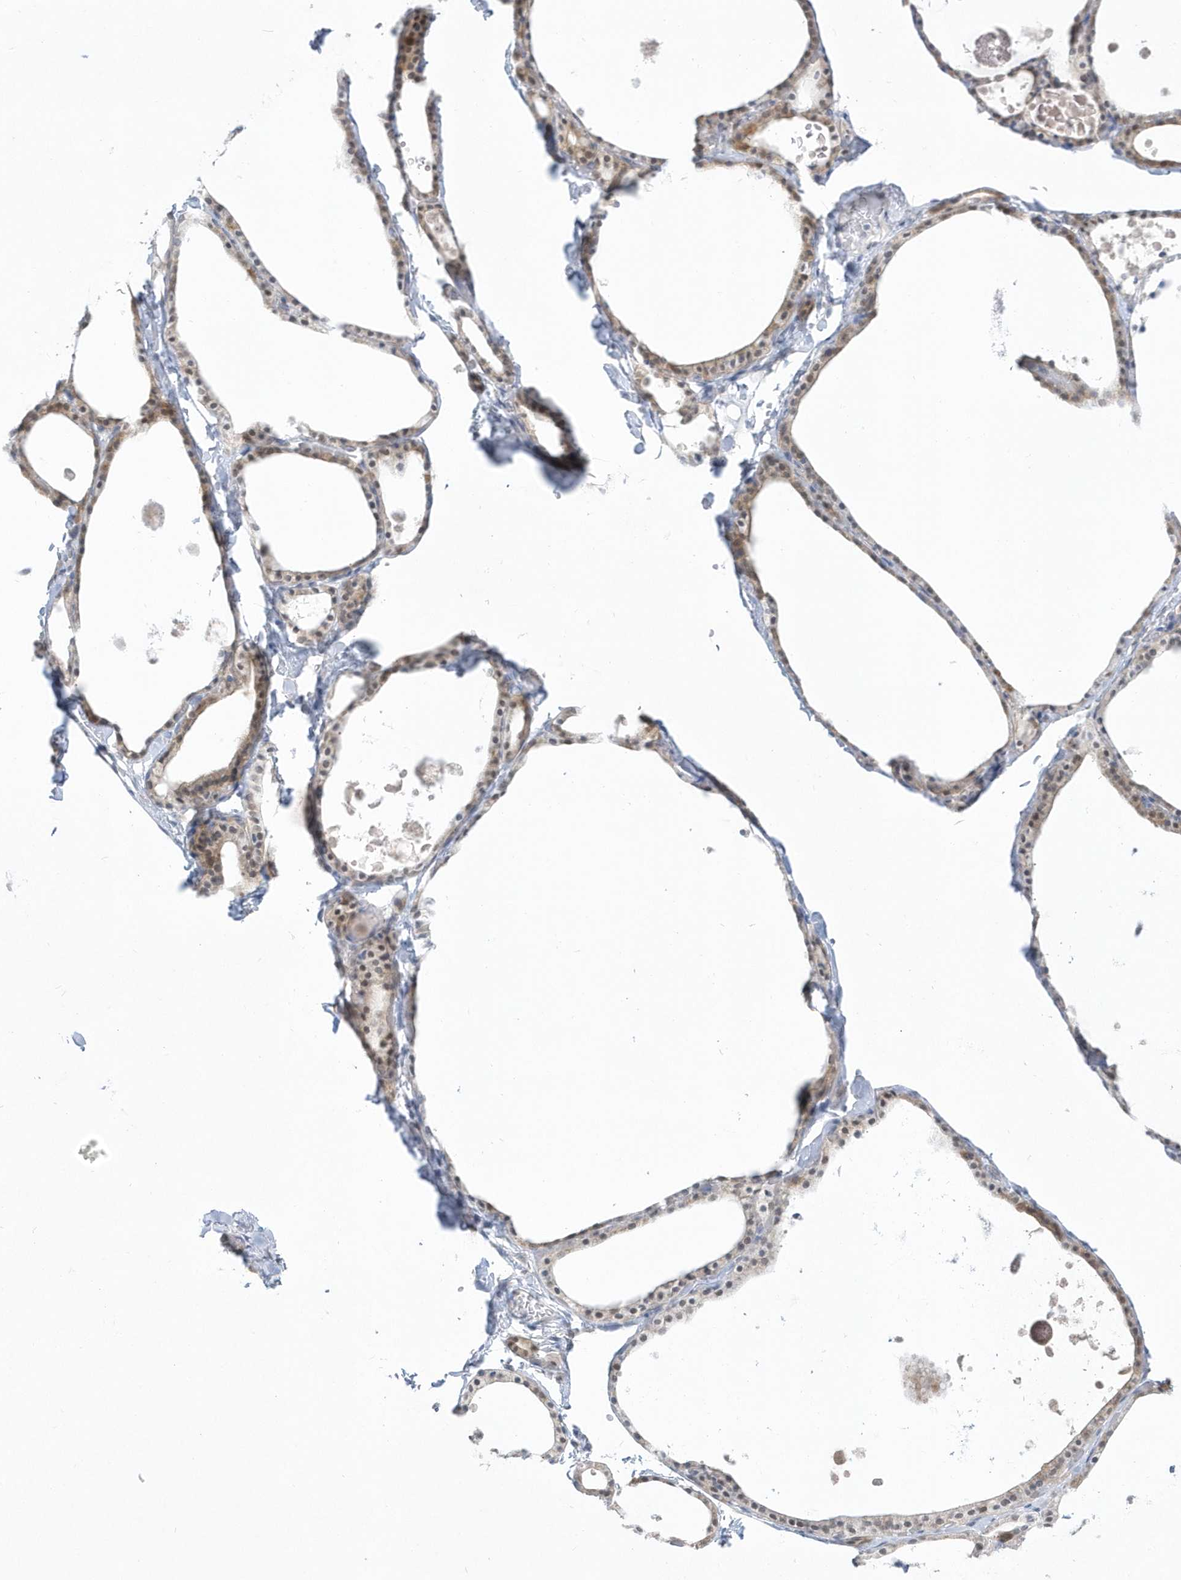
{"staining": {"intensity": "moderate", "quantity": "25%-75%", "location": "cytoplasmic/membranous"}, "tissue": "thyroid gland", "cell_type": "Glandular cells", "image_type": "normal", "snomed": [{"axis": "morphology", "description": "Normal tissue, NOS"}, {"axis": "topography", "description": "Thyroid gland"}], "caption": "Glandular cells display medium levels of moderate cytoplasmic/membranous positivity in about 25%-75% of cells in benign thyroid gland. (DAB (3,3'-diaminobenzidine) IHC with brightfield microscopy, high magnification).", "gene": "PCBD1", "patient": {"sex": "male", "age": 56}}